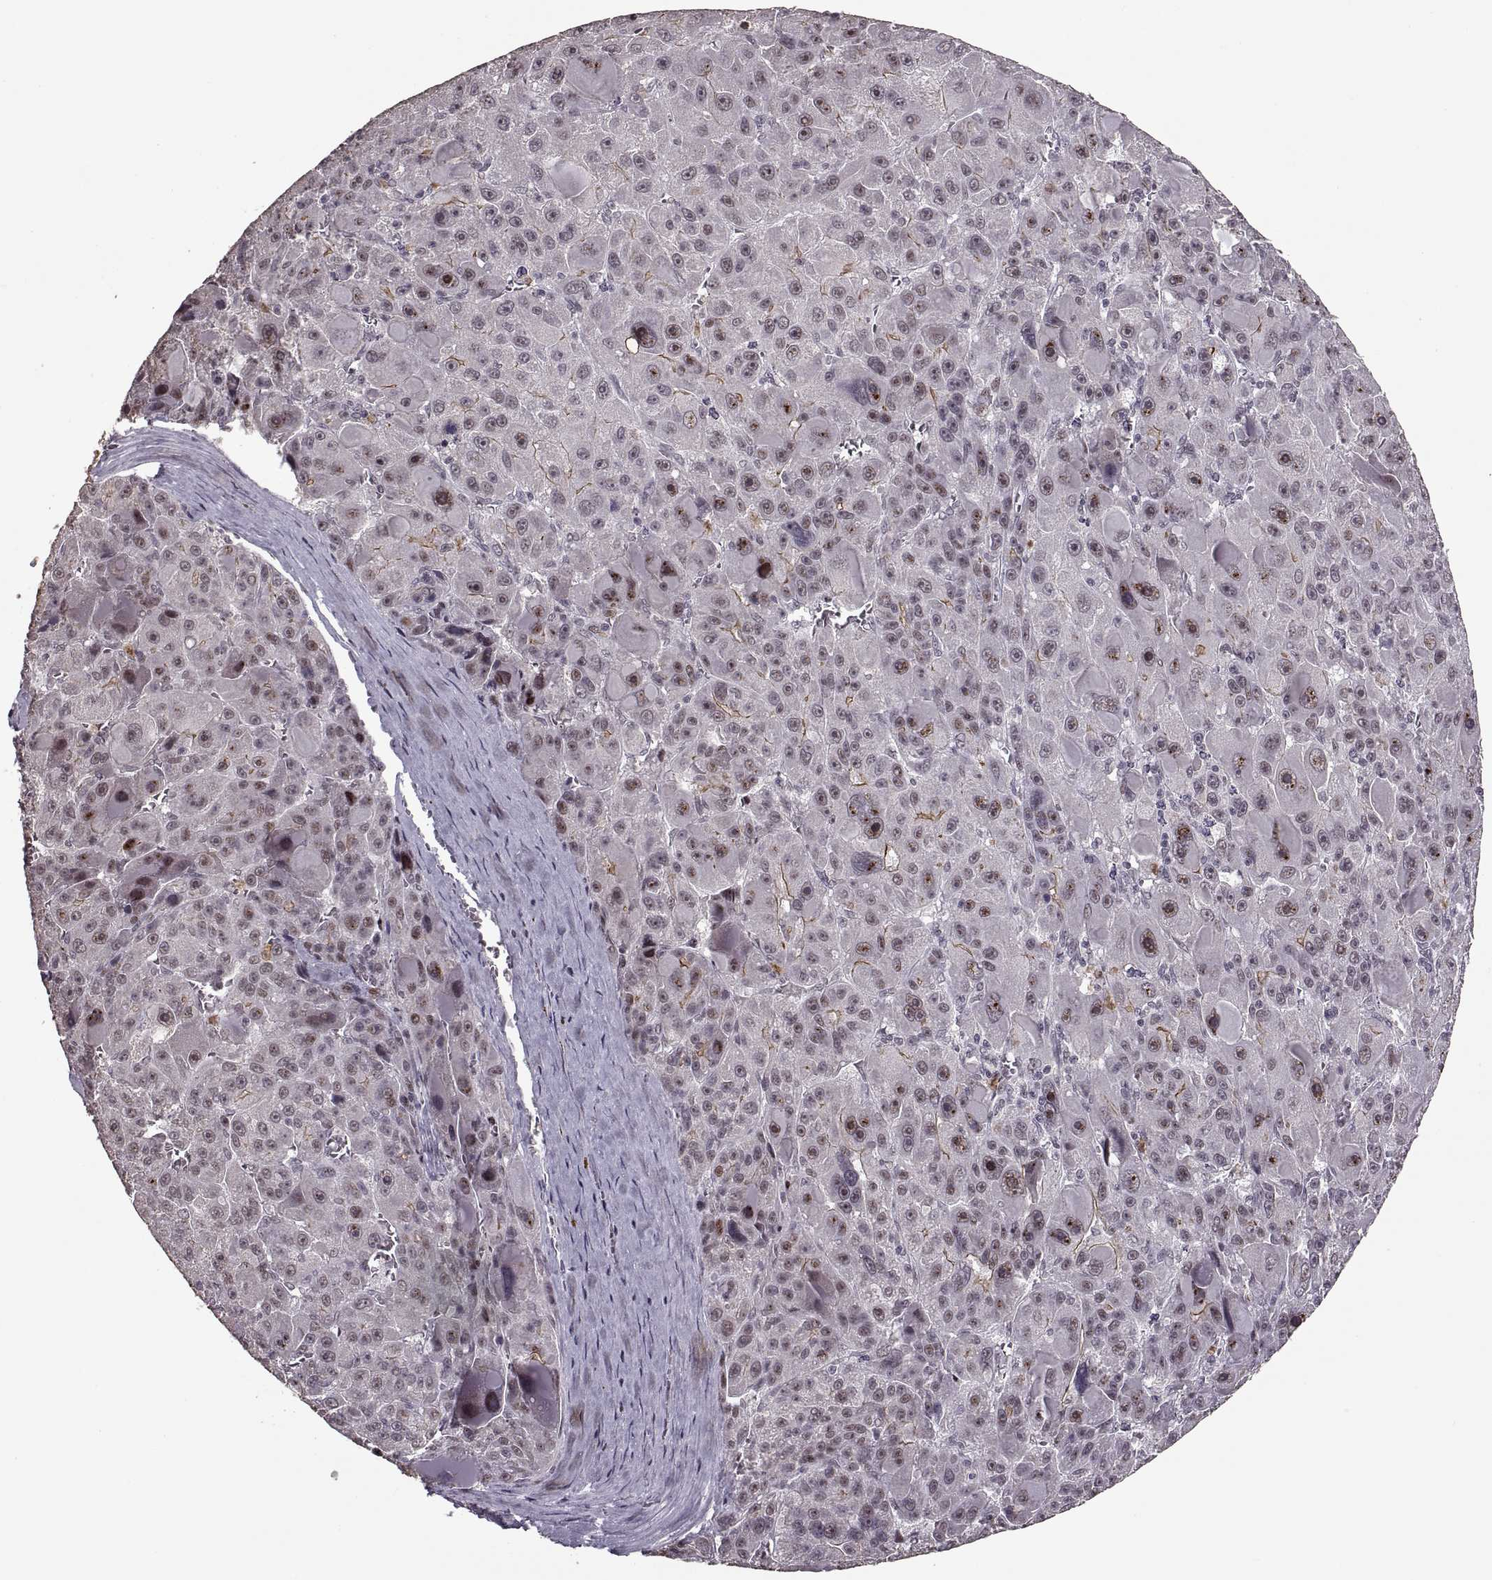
{"staining": {"intensity": "moderate", "quantity": "<25%", "location": "cytoplasmic/membranous"}, "tissue": "liver cancer", "cell_type": "Tumor cells", "image_type": "cancer", "snomed": [{"axis": "morphology", "description": "Carcinoma, Hepatocellular, NOS"}, {"axis": "topography", "description": "Liver"}], "caption": "High-magnification brightfield microscopy of liver cancer stained with DAB (brown) and counterstained with hematoxylin (blue). tumor cells exhibit moderate cytoplasmic/membranous expression is seen in approximately<25% of cells. (Brightfield microscopy of DAB IHC at high magnification).", "gene": "PALS1", "patient": {"sex": "male", "age": 76}}